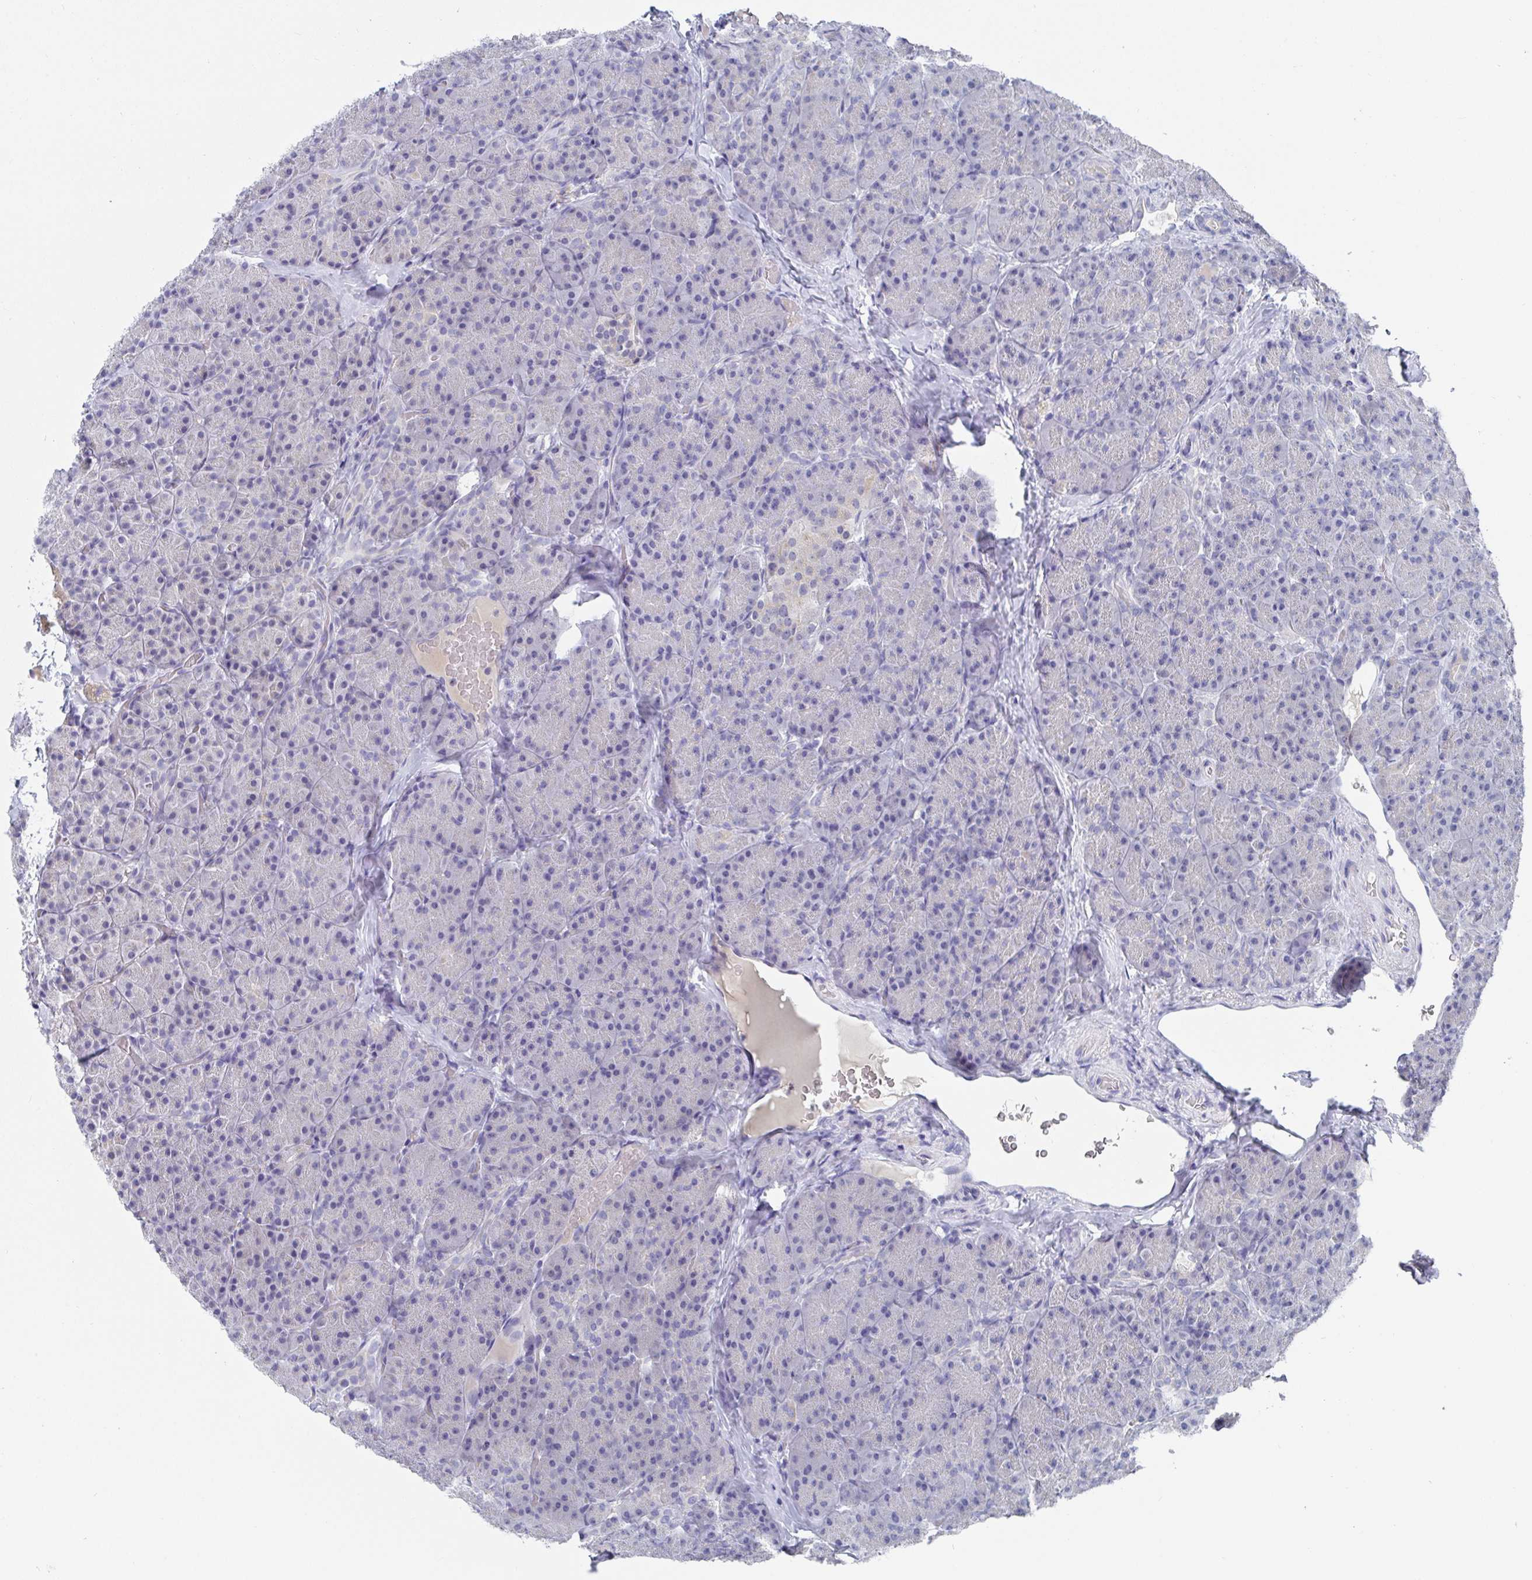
{"staining": {"intensity": "negative", "quantity": "none", "location": "none"}, "tissue": "pancreas", "cell_type": "Exocrine glandular cells", "image_type": "normal", "snomed": [{"axis": "morphology", "description": "Normal tissue, NOS"}, {"axis": "topography", "description": "Pancreas"}], "caption": "Immunohistochemistry (IHC) image of normal pancreas stained for a protein (brown), which displays no expression in exocrine glandular cells.", "gene": "TAS2R39", "patient": {"sex": "male", "age": 57}}